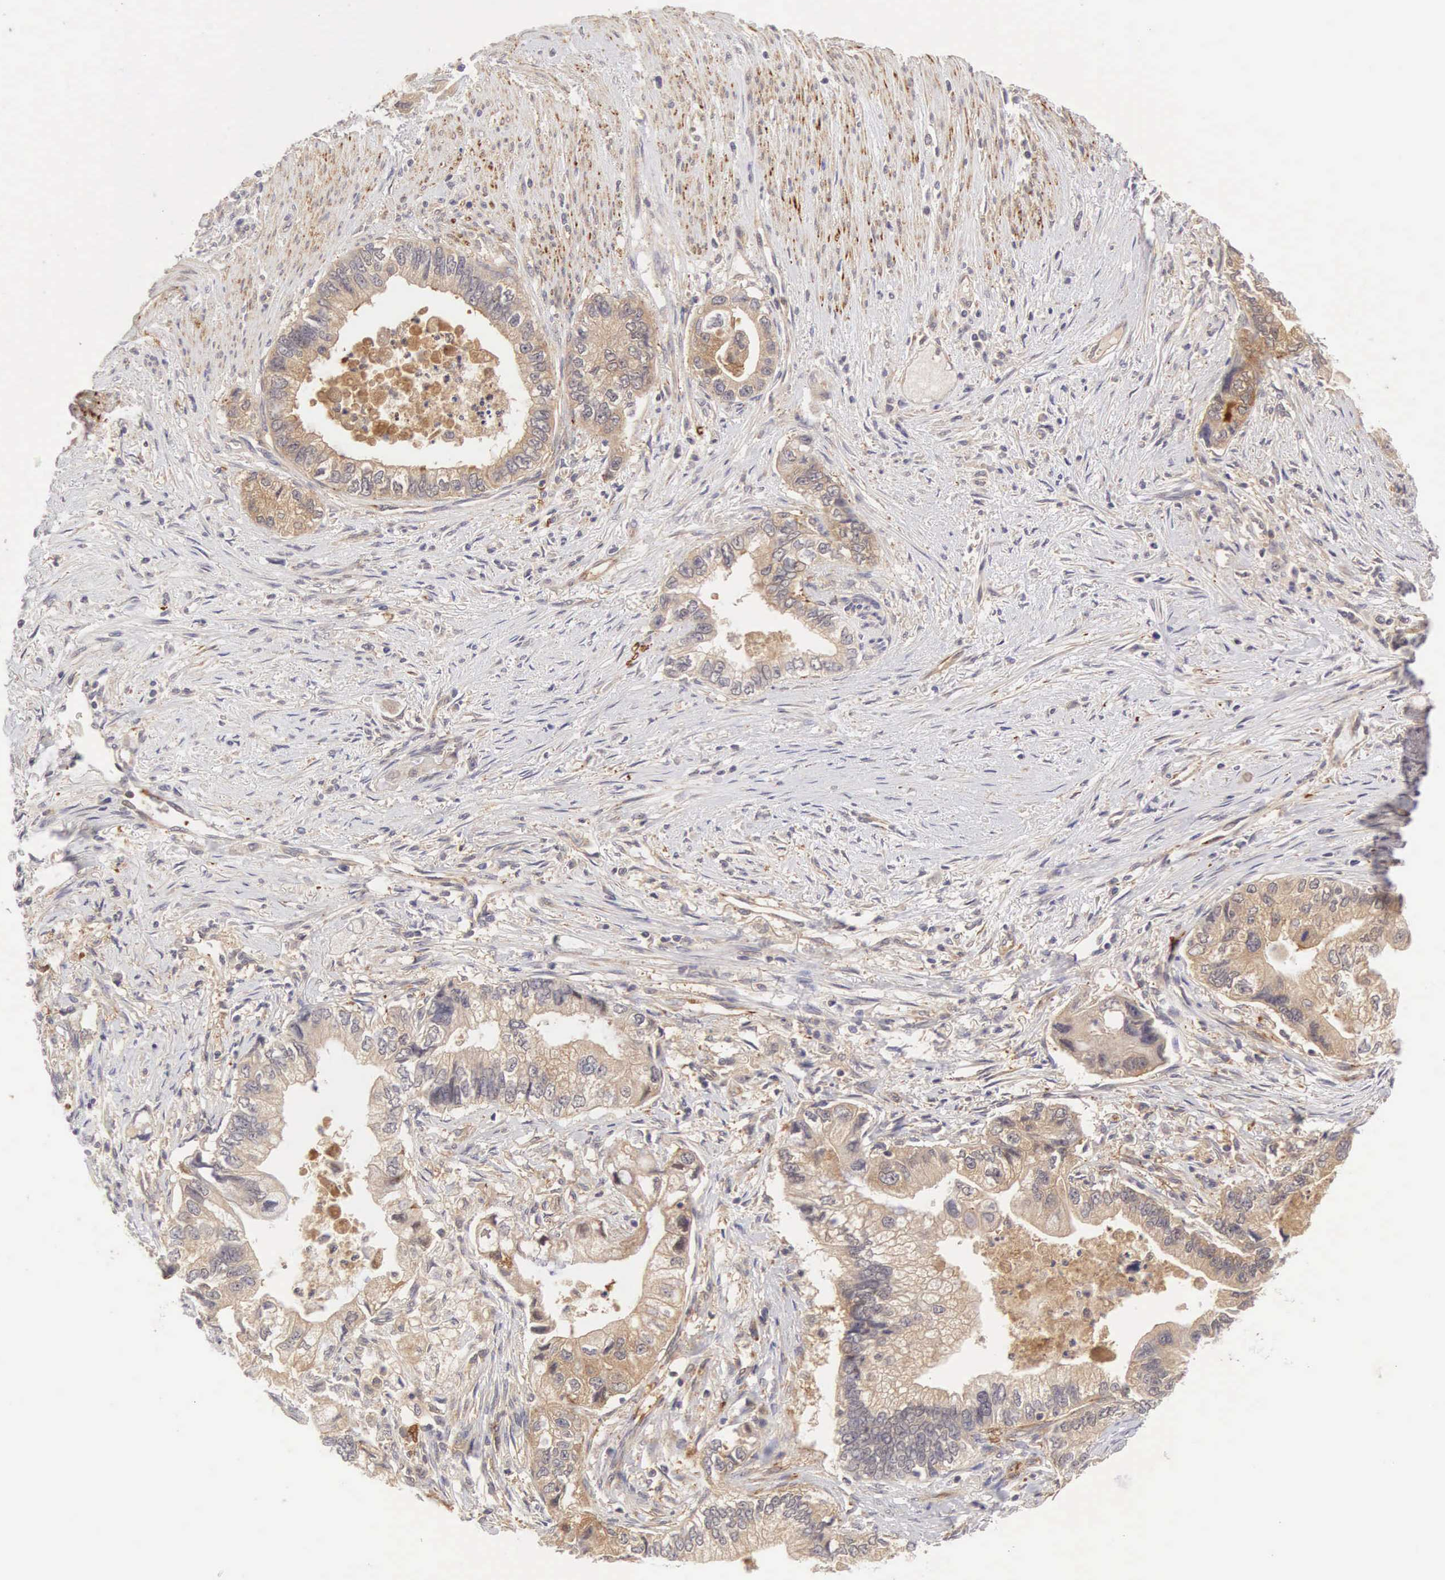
{"staining": {"intensity": "weak", "quantity": "25%-75%", "location": "cytoplasmic/membranous"}, "tissue": "pancreatic cancer", "cell_type": "Tumor cells", "image_type": "cancer", "snomed": [{"axis": "morphology", "description": "Adenocarcinoma, NOS"}, {"axis": "topography", "description": "Pancreas"}, {"axis": "topography", "description": "Stomach, upper"}], "caption": "Pancreatic adenocarcinoma stained with a protein marker displays weak staining in tumor cells.", "gene": "CD1A", "patient": {"sex": "male", "age": 77}}